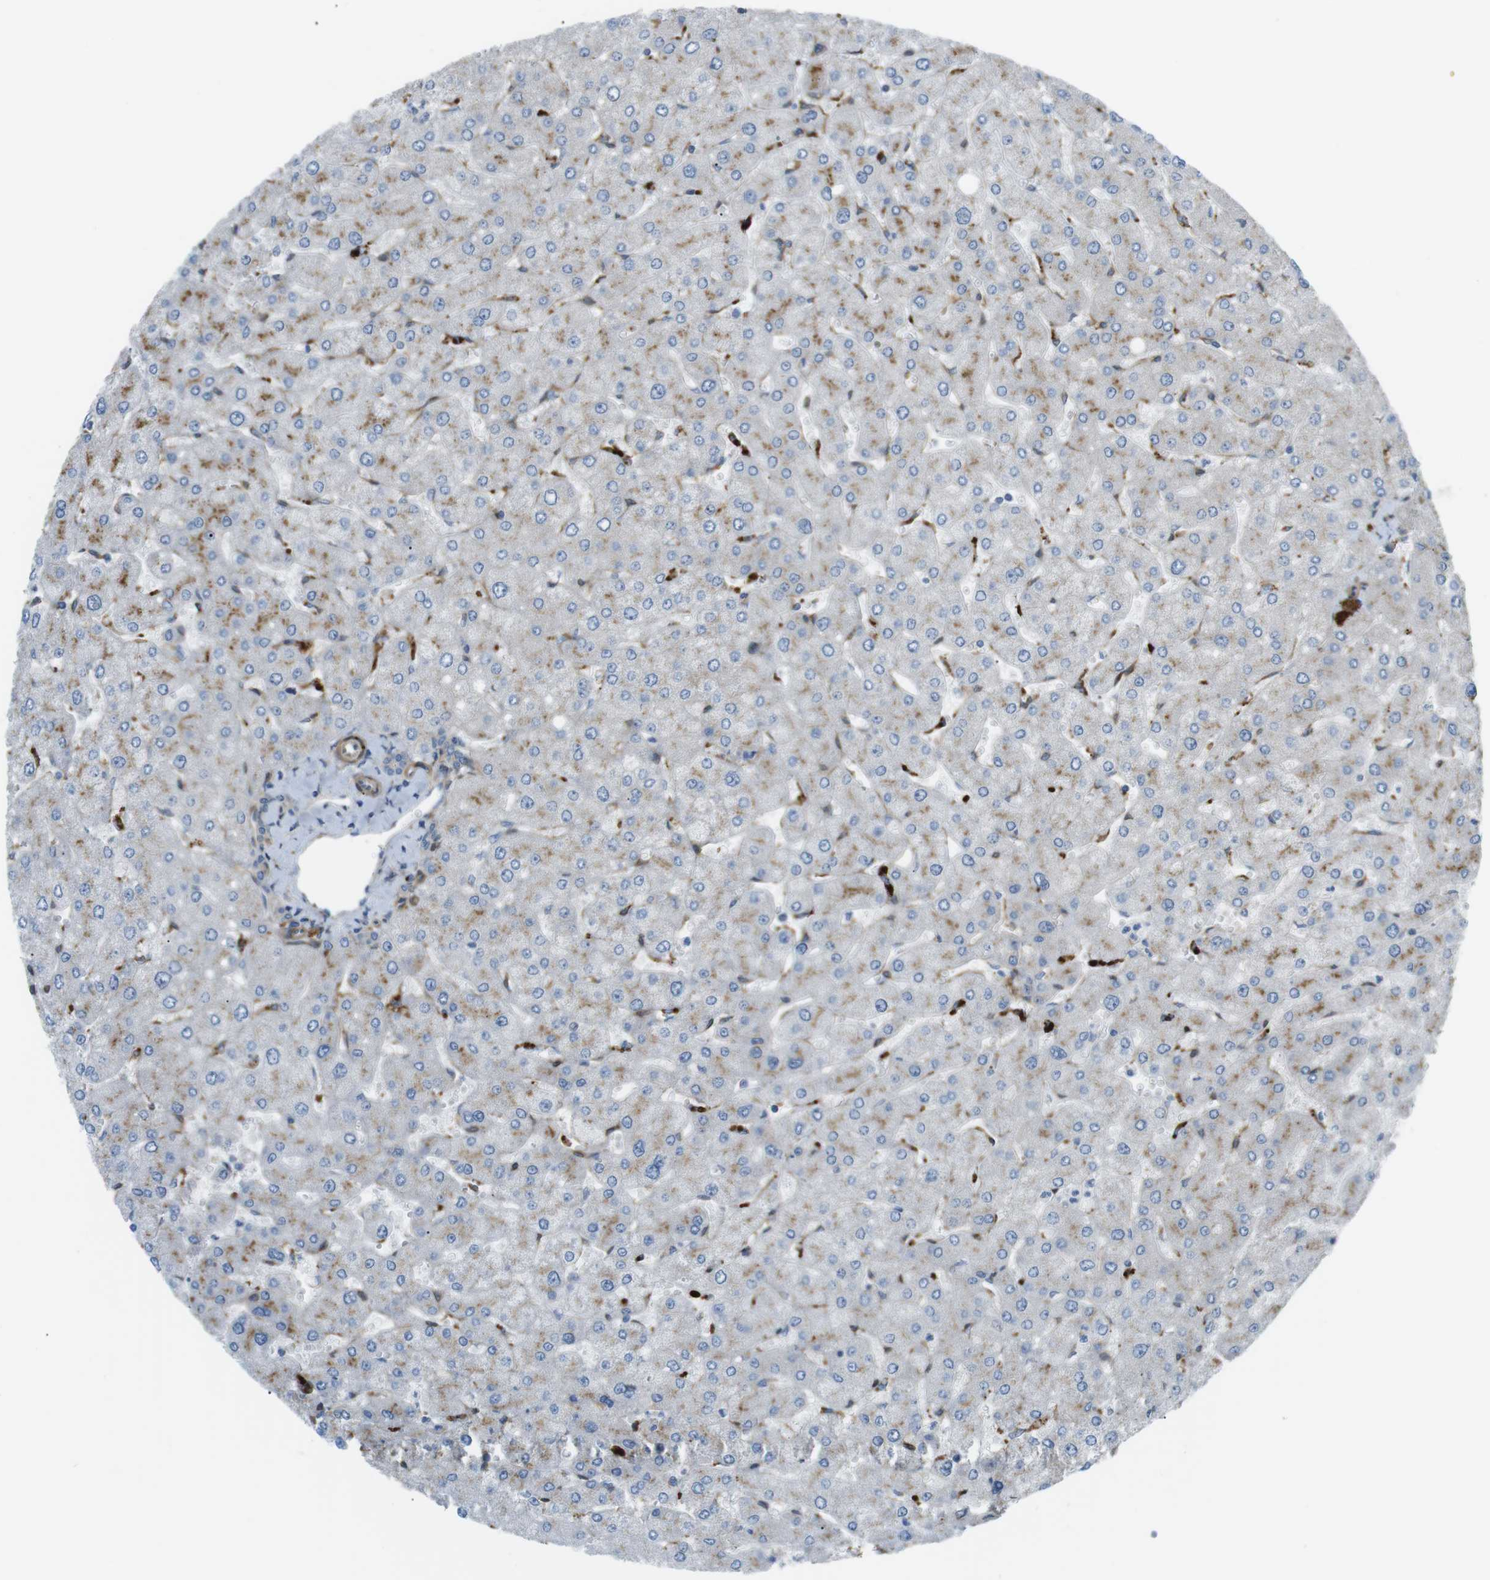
{"staining": {"intensity": "weak", "quantity": "25%-75%", "location": "cytoplasmic/membranous"}, "tissue": "liver", "cell_type": "Cholangiocytes", "image_type": "normal", "snomed": [{"axis": "morphology", "description": "Normal tissue, NOS"}, {"axis": "topography", "description": "Liver"}], "caption": "IHC of normal human liver exhibits low levels of weak cytoplasmic/membranous expression in approximately 25%-75% of cholangiocytes.", "gene": "KANK2", "patient": {"sex": "male", "age": 55}}